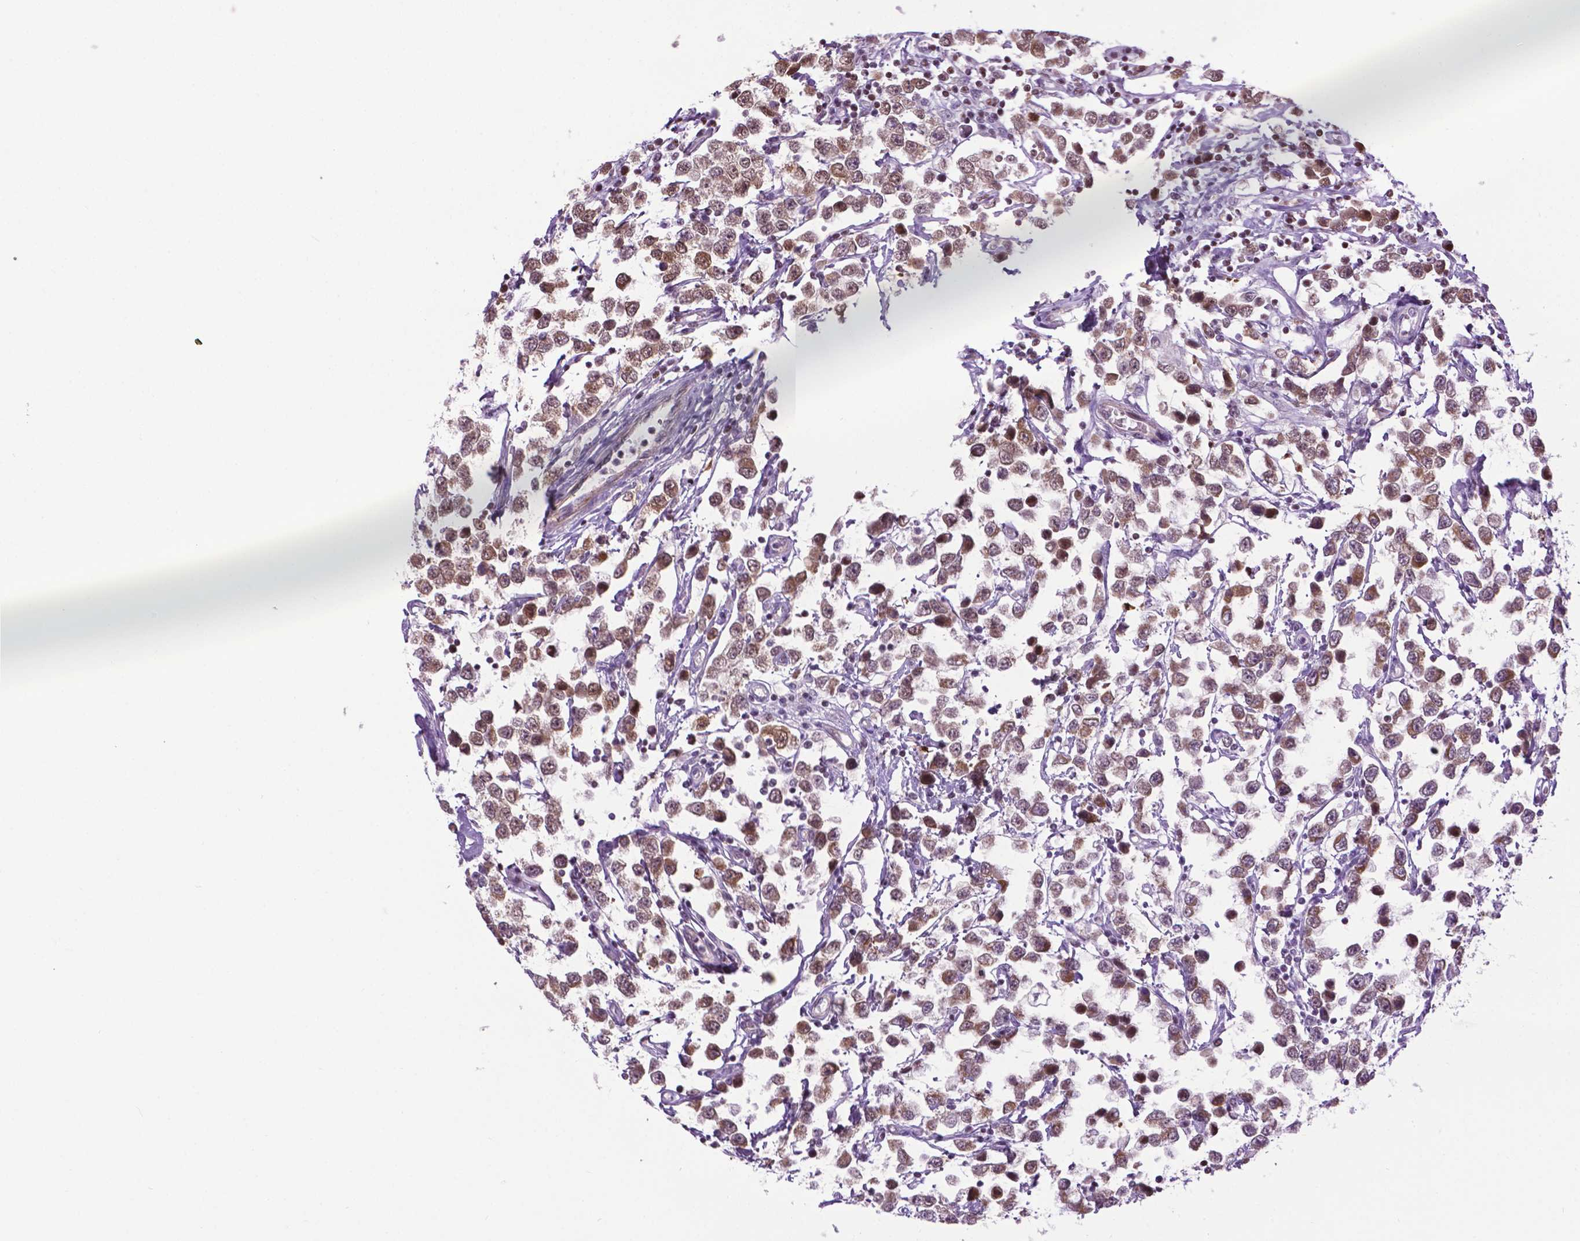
{"staining": {"intensity": "moderate", "quantity": ">75%", "location": "cytoplasmic/membranous,nuclear"}, "tissue": "testis cancer", "cell_type": "Tumor cells", "image_type": "cancer", "snomed": [{"axis": "morphology", "description": "Seminoma, NOS"}, {"axis": "topography", "description": "Testis"}], "caption": "Immunohistochemical staining of human seminoma (testis) reveals medium levels of moderate cytoplasmic/membranous and nuclear positivity in approximately >75% of tumor cells.", "gene": "COL23A1", "patient": {"sex": "male", "age": 34}}